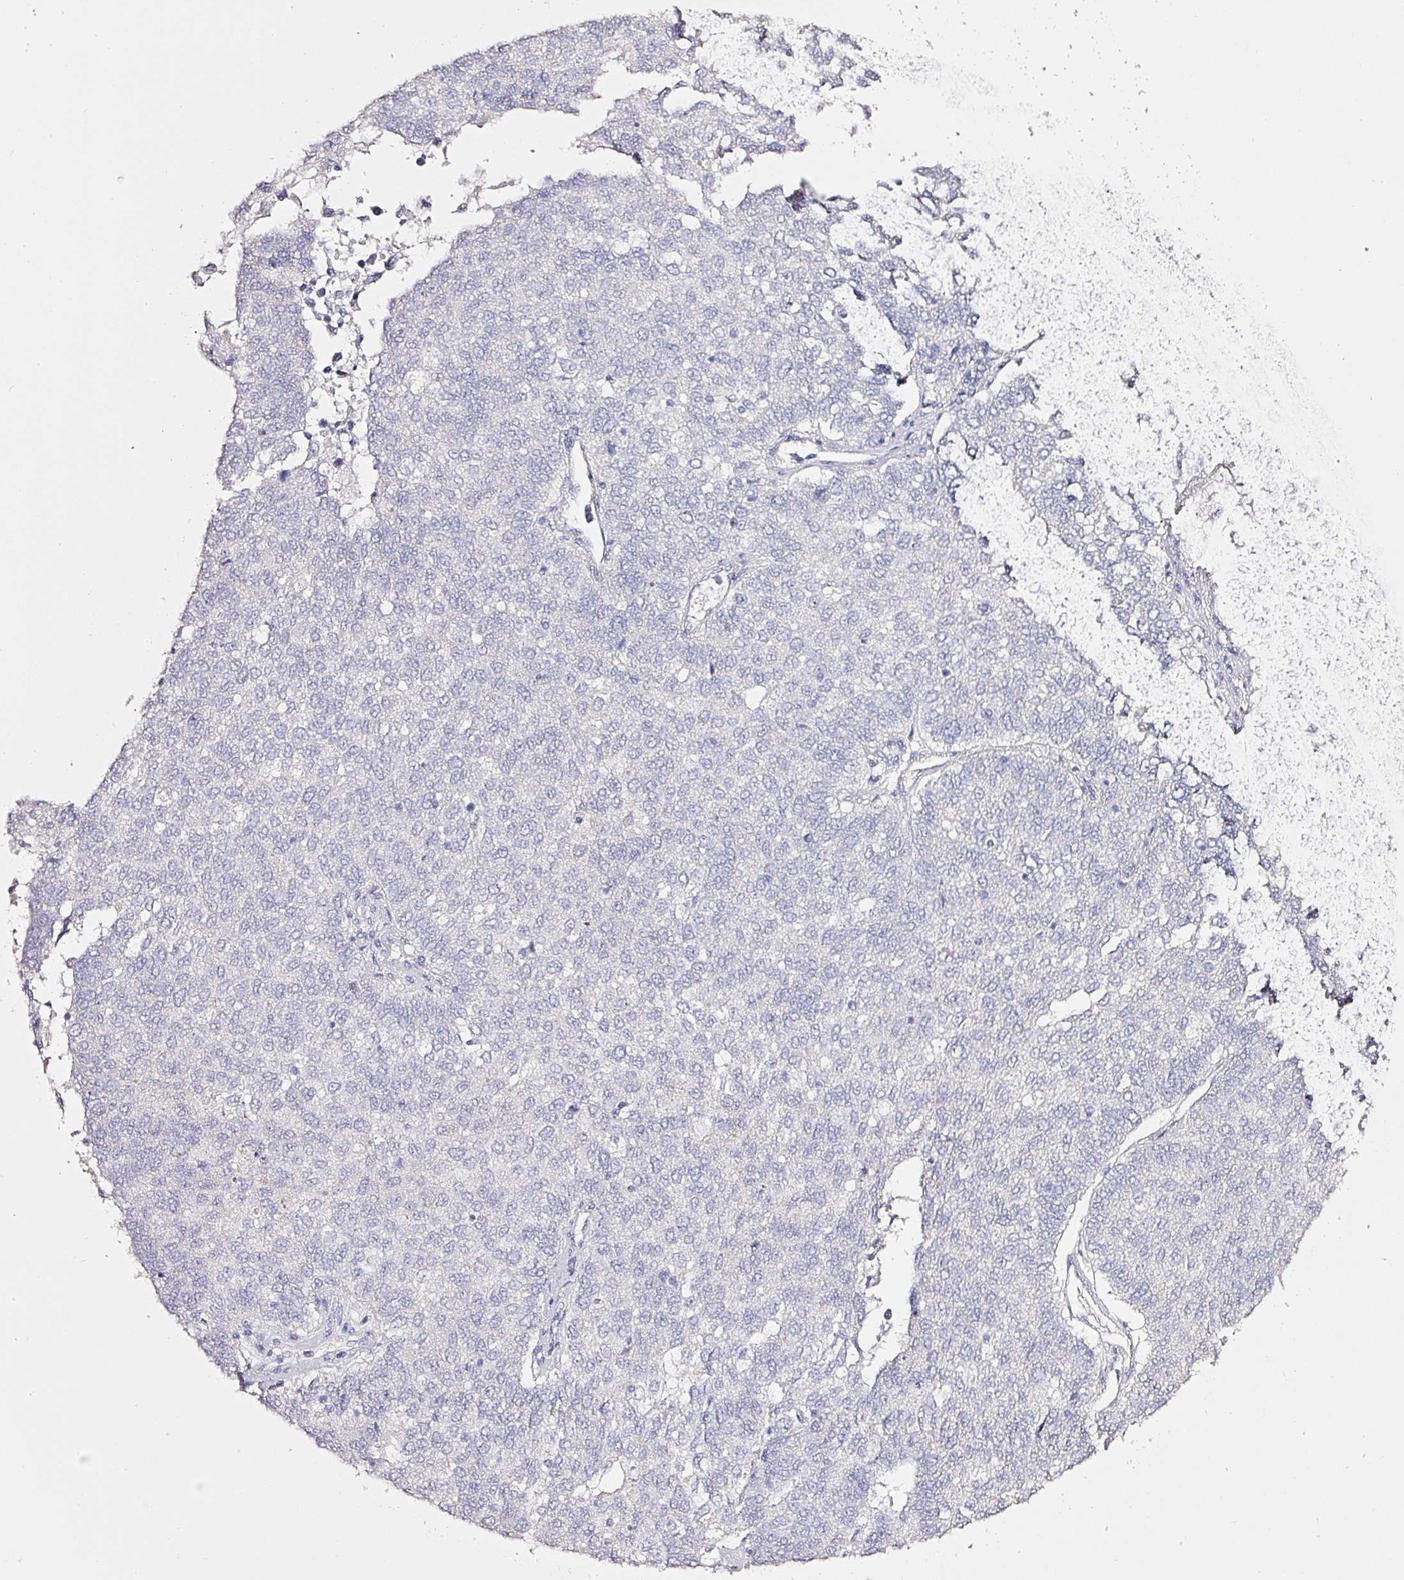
{"staining": {"intensity": "negative", "quantity": "none", "location": "none"}, "tissue": "lung cancer", "cell_type": "Tumor cells", "image_type": "cancer", "snomed": [{"axis": "morphology", "description": "Squamous cell carcinoma, NOS"}, {"axis": "topography", "description": "Lung"}], "caption": "Immunohistochemistry image of human lung squamous cell carcinoma stained for a protein (brown), which reveals no staining in tumor cells.", "gene": "PDXDC1", "patient": {"sex": "male", "age": 73}}